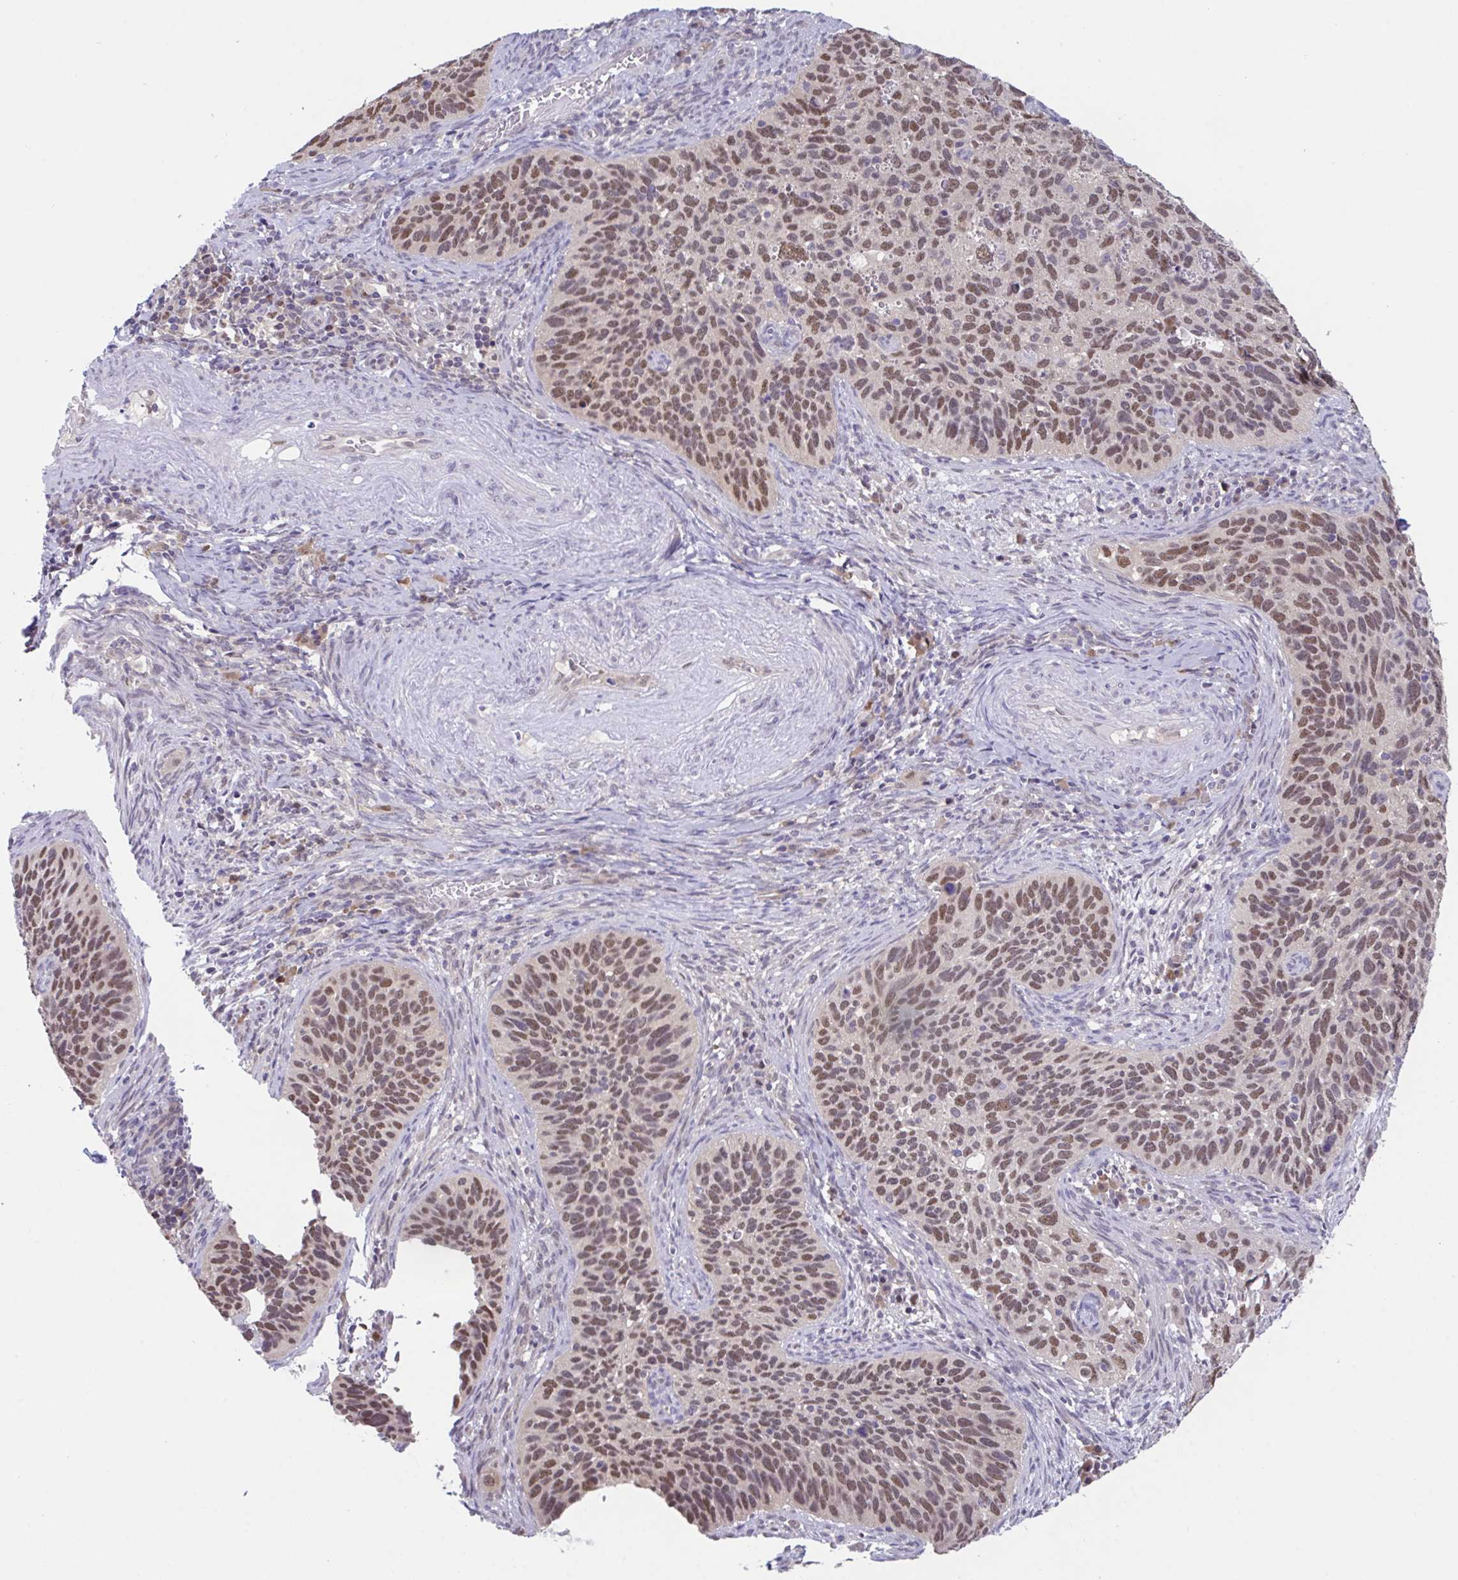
{"staining": {"intensity": "moderate", "quantity": ">75%", "location": "nuclear"}, "tissue": "cervical cancer", "cell_type": "Tumor cells", "image_type": "cancer", "snomed": [{"axis": "morphology", "description": "Squamous cell carcinoma, NOS"}, {"axis": "topography", "description": "Cervix"}], "caption": "Immunohistochemistry (IHC) histopathology image of neoplastic tissue: human cervical squamous cell carcinoma stained using IHC demonstrates medium levels of moderate protein expression localized specifically in the nuclear of tumor cells, appearing as a nuclear brown color.", "gene": "ZNF444", "patient": {"sex": "female", "age": 51}}